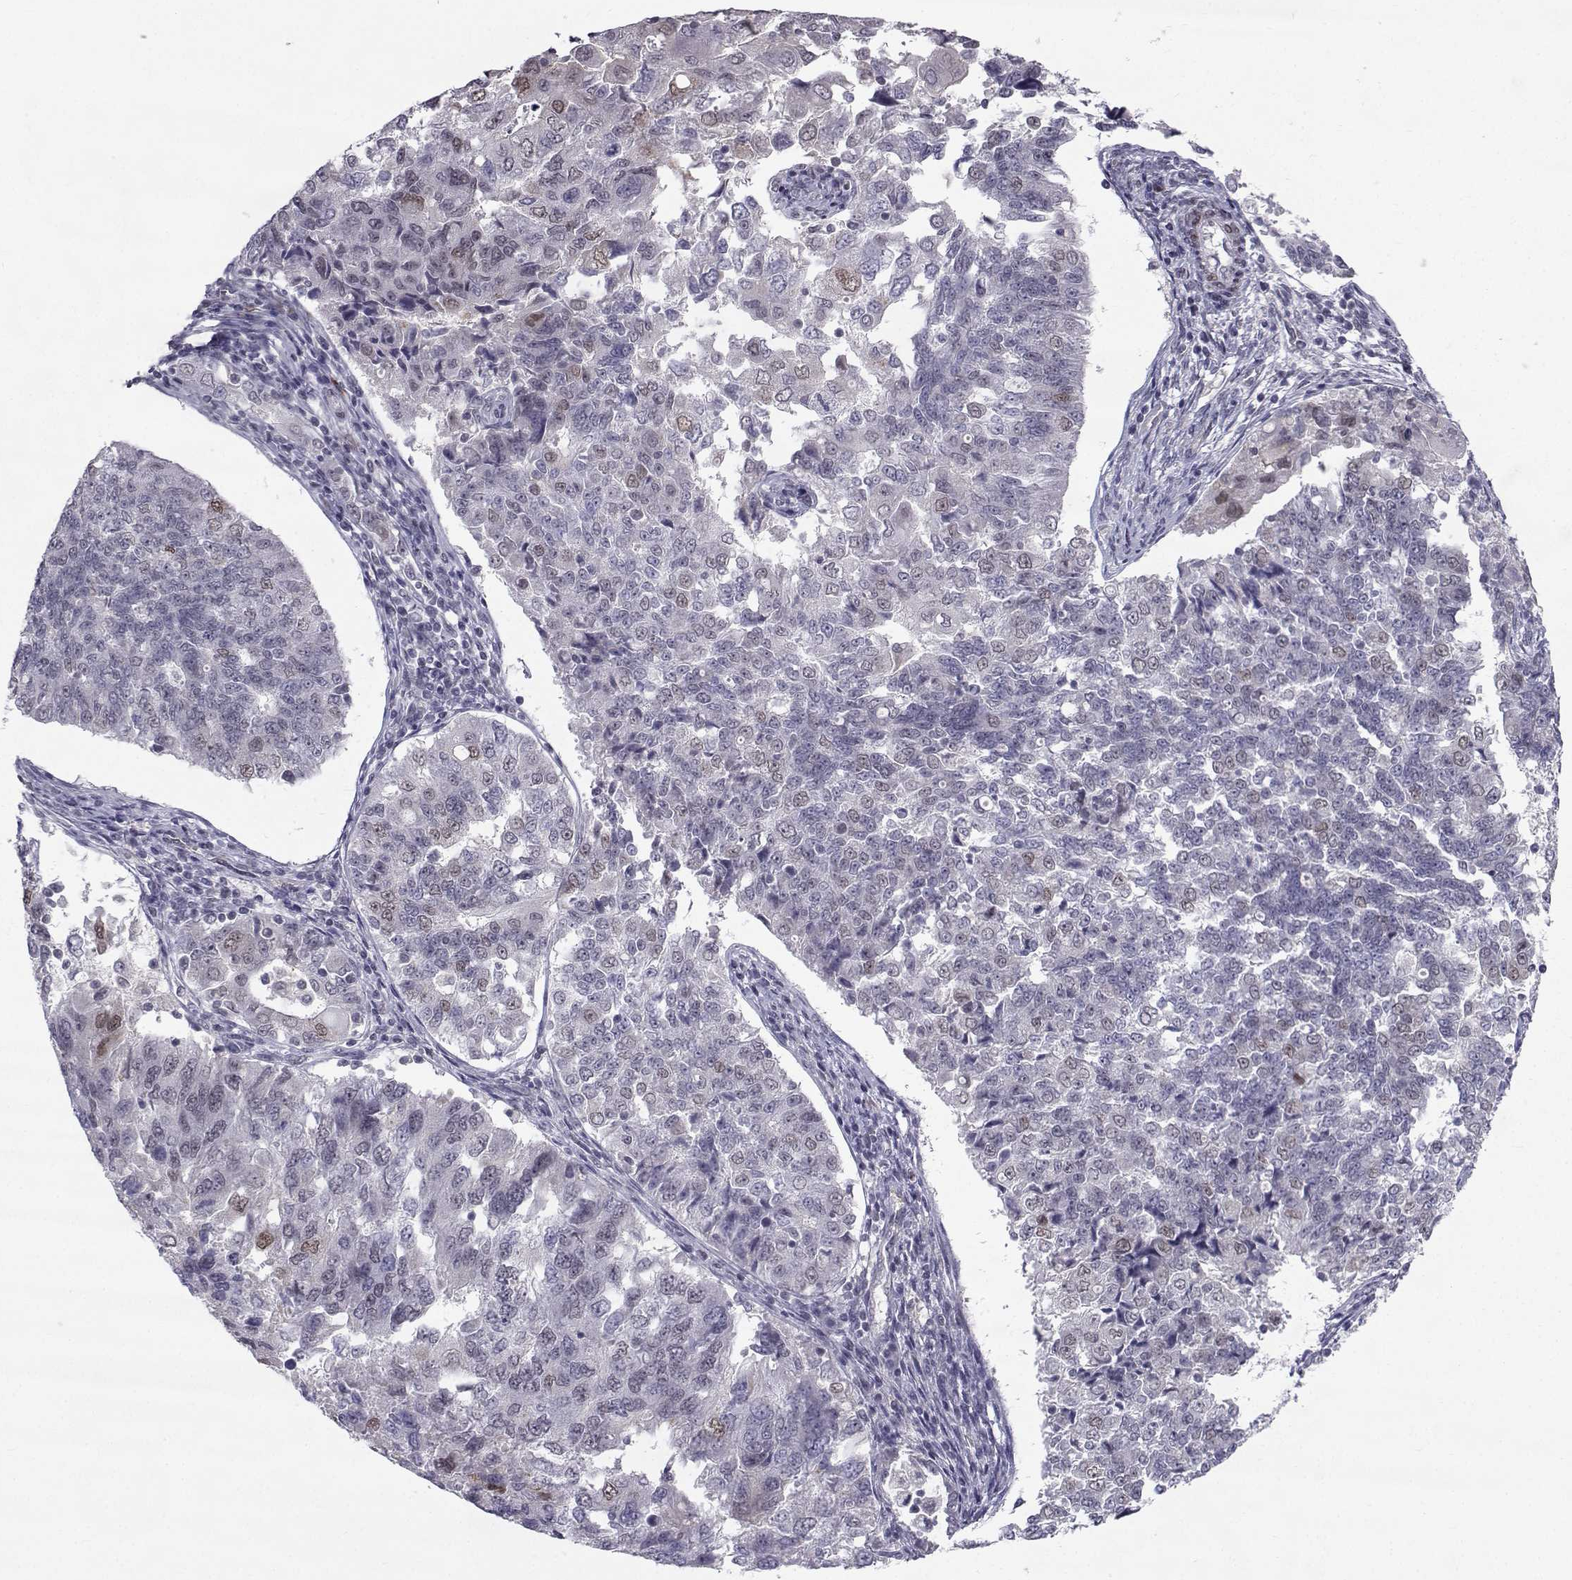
{"staining": {"intensity": "moderate", "quantity": "<25%", "location": "cytoplasmic/membranous"}, "tissue": "endometrial cancer", "cell_type": "Tumor cells", "image_type": "cancer", "snomed": [{"axis": "morphology", "description": "Adenocarcinoma, NOS"}, {"axis": "topography", "description": "Endometrium"}], "caption": "Adenocarcinoma (endometrial) was stained to show a protein in brown. There is low levels of moderate cytoplasmic/membranous expression in about <25% of tumor cells. The staining was performed using DAB, with brown indicating positive protein expression. Nuclei are stained blue with hematoxylin.", "gene": "RBM24", "patient": {"sex": "female", "age": 43}}